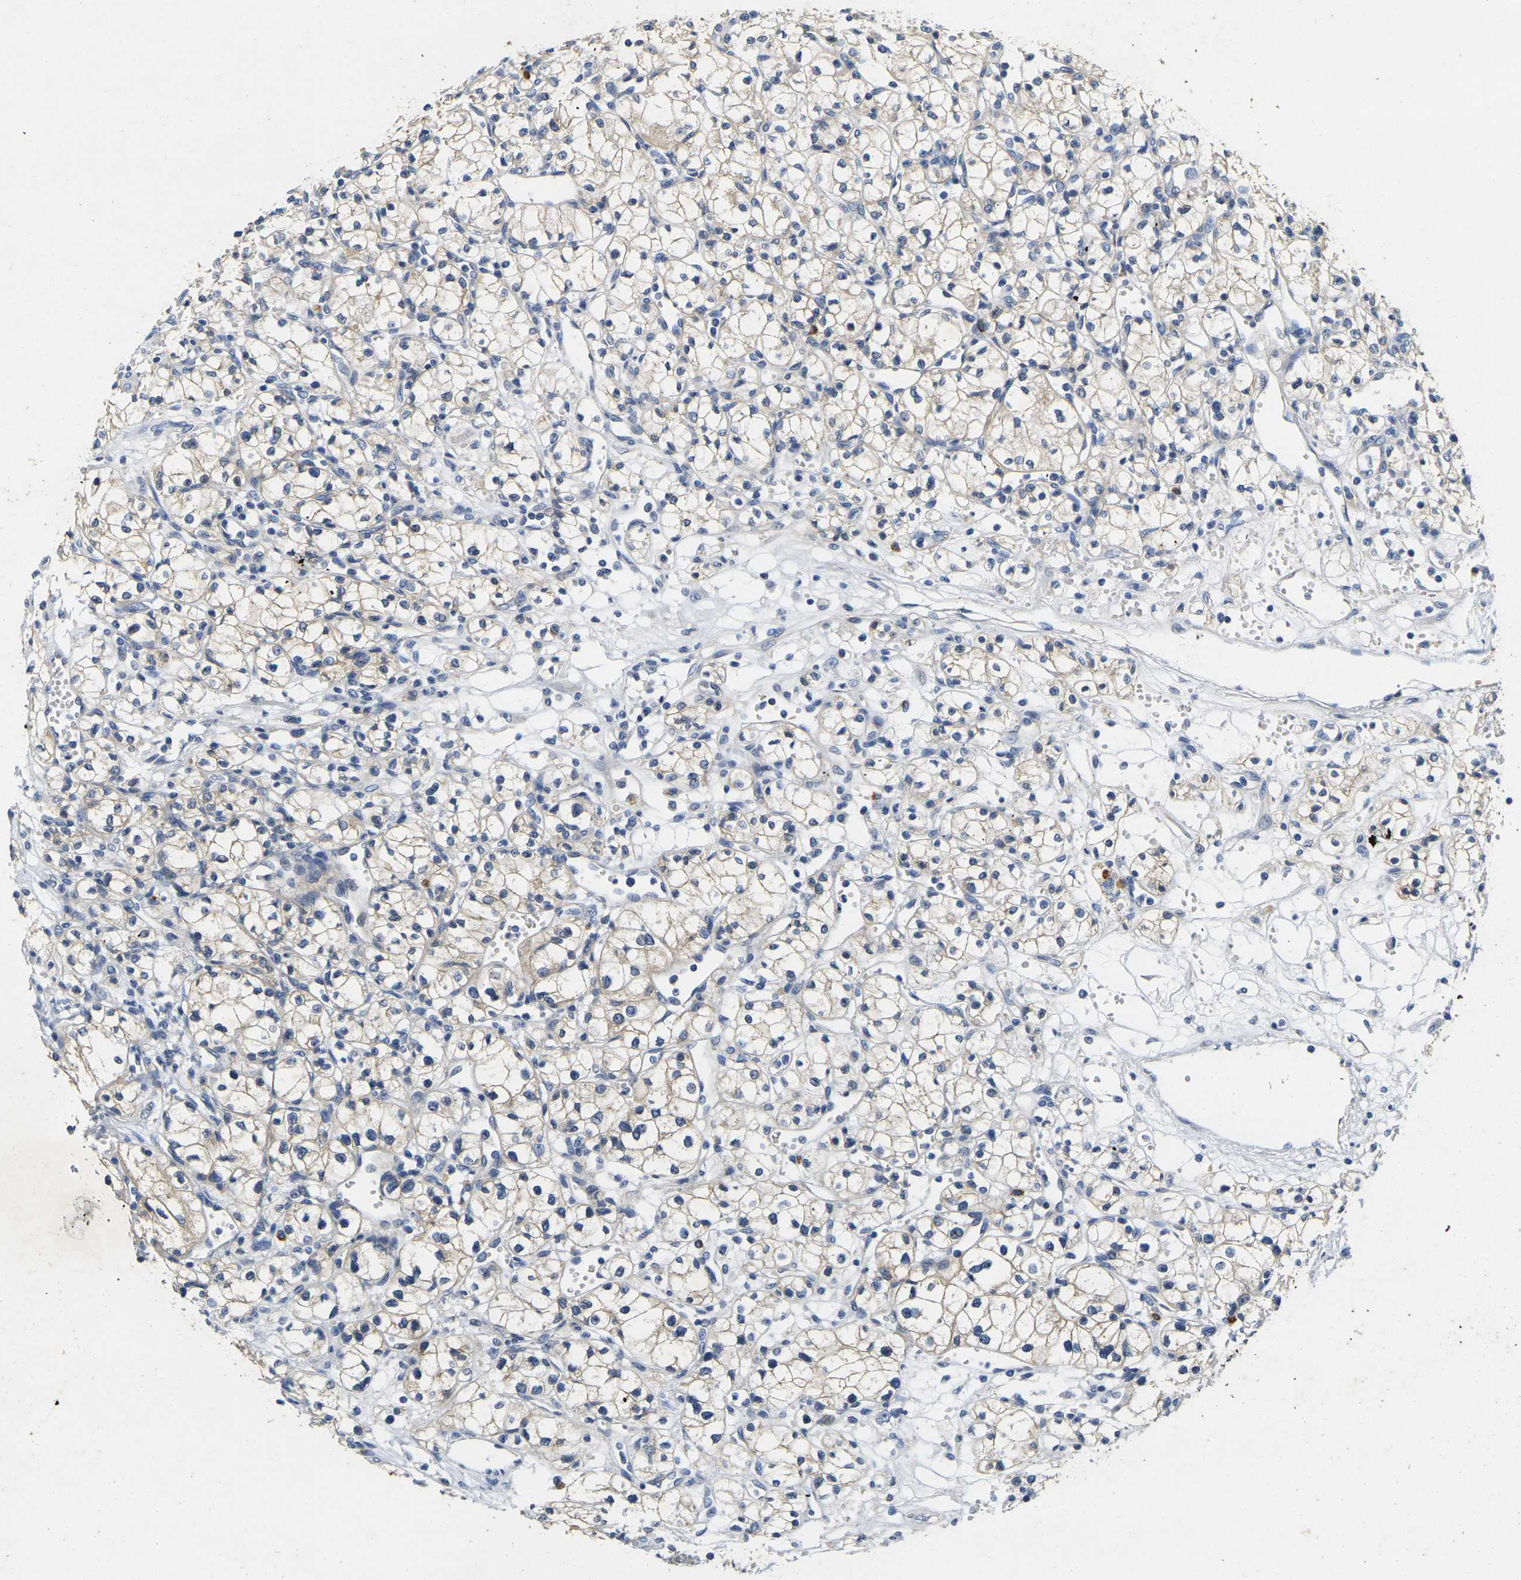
{"staining": {"intensity": "weak", "quantity": "25%-75%", "location": "cytoplasmic/membranous"}, "tissue": "renal cancer", "cell_type": "Tumor cells", "image_type": "cancer", "snomed": [{"axis": "morphology", "description": "Normal tissue, NOS"}, {"axis": "morphology", "description": "Adenocarcinoma, NOS"}, {"axis": "topography", "description": "Kidney"}], "caption": "Immunohistochemistry histopathology image of adenocarcinoma (renal) stained for a protein (brown), which exhibits low levels of weak cytoplasmic/membranous positivity in about 25%-75% of tumor cells.", "gene": "NOCT", "patient": {"sex": "male", "age": 59}}